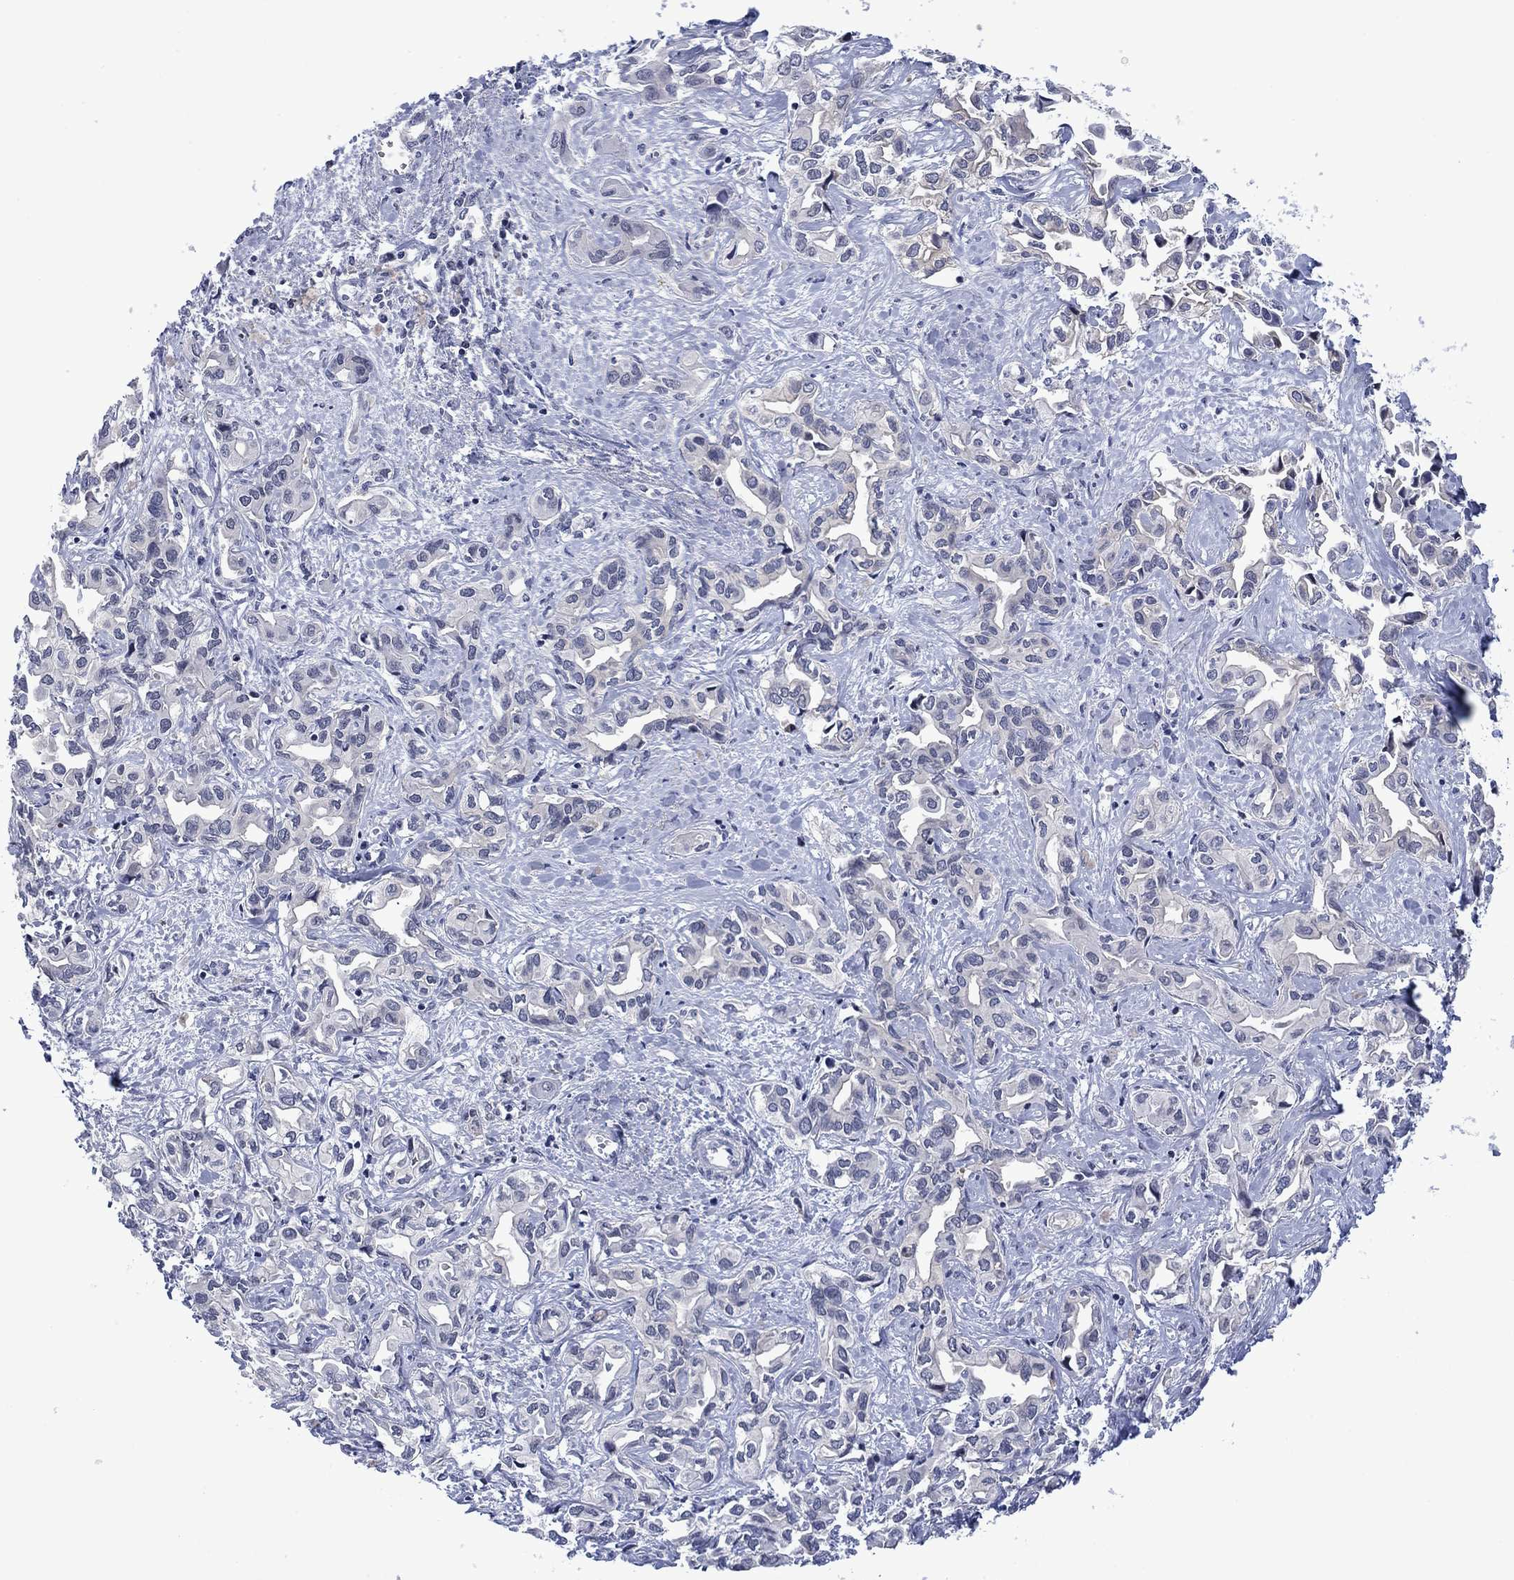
{"staining": {"intensity": "negative", "quantity": "none", "location": "none"}, "tissue": "liver cancer", "cell_type": "Tumor cells", "image_type": "cancer", "snomed": [{"axis": "morphology", "description": "Cholangiocarcinoma"}, {"axis": "topography", "description": "Liver"}], "caption": "Image shows no significant protein staining in tumor cells of liver cancer (cholangiocarcinoma).", "gene": "AGL", "patient": {"sex": "female", "age": 64}}